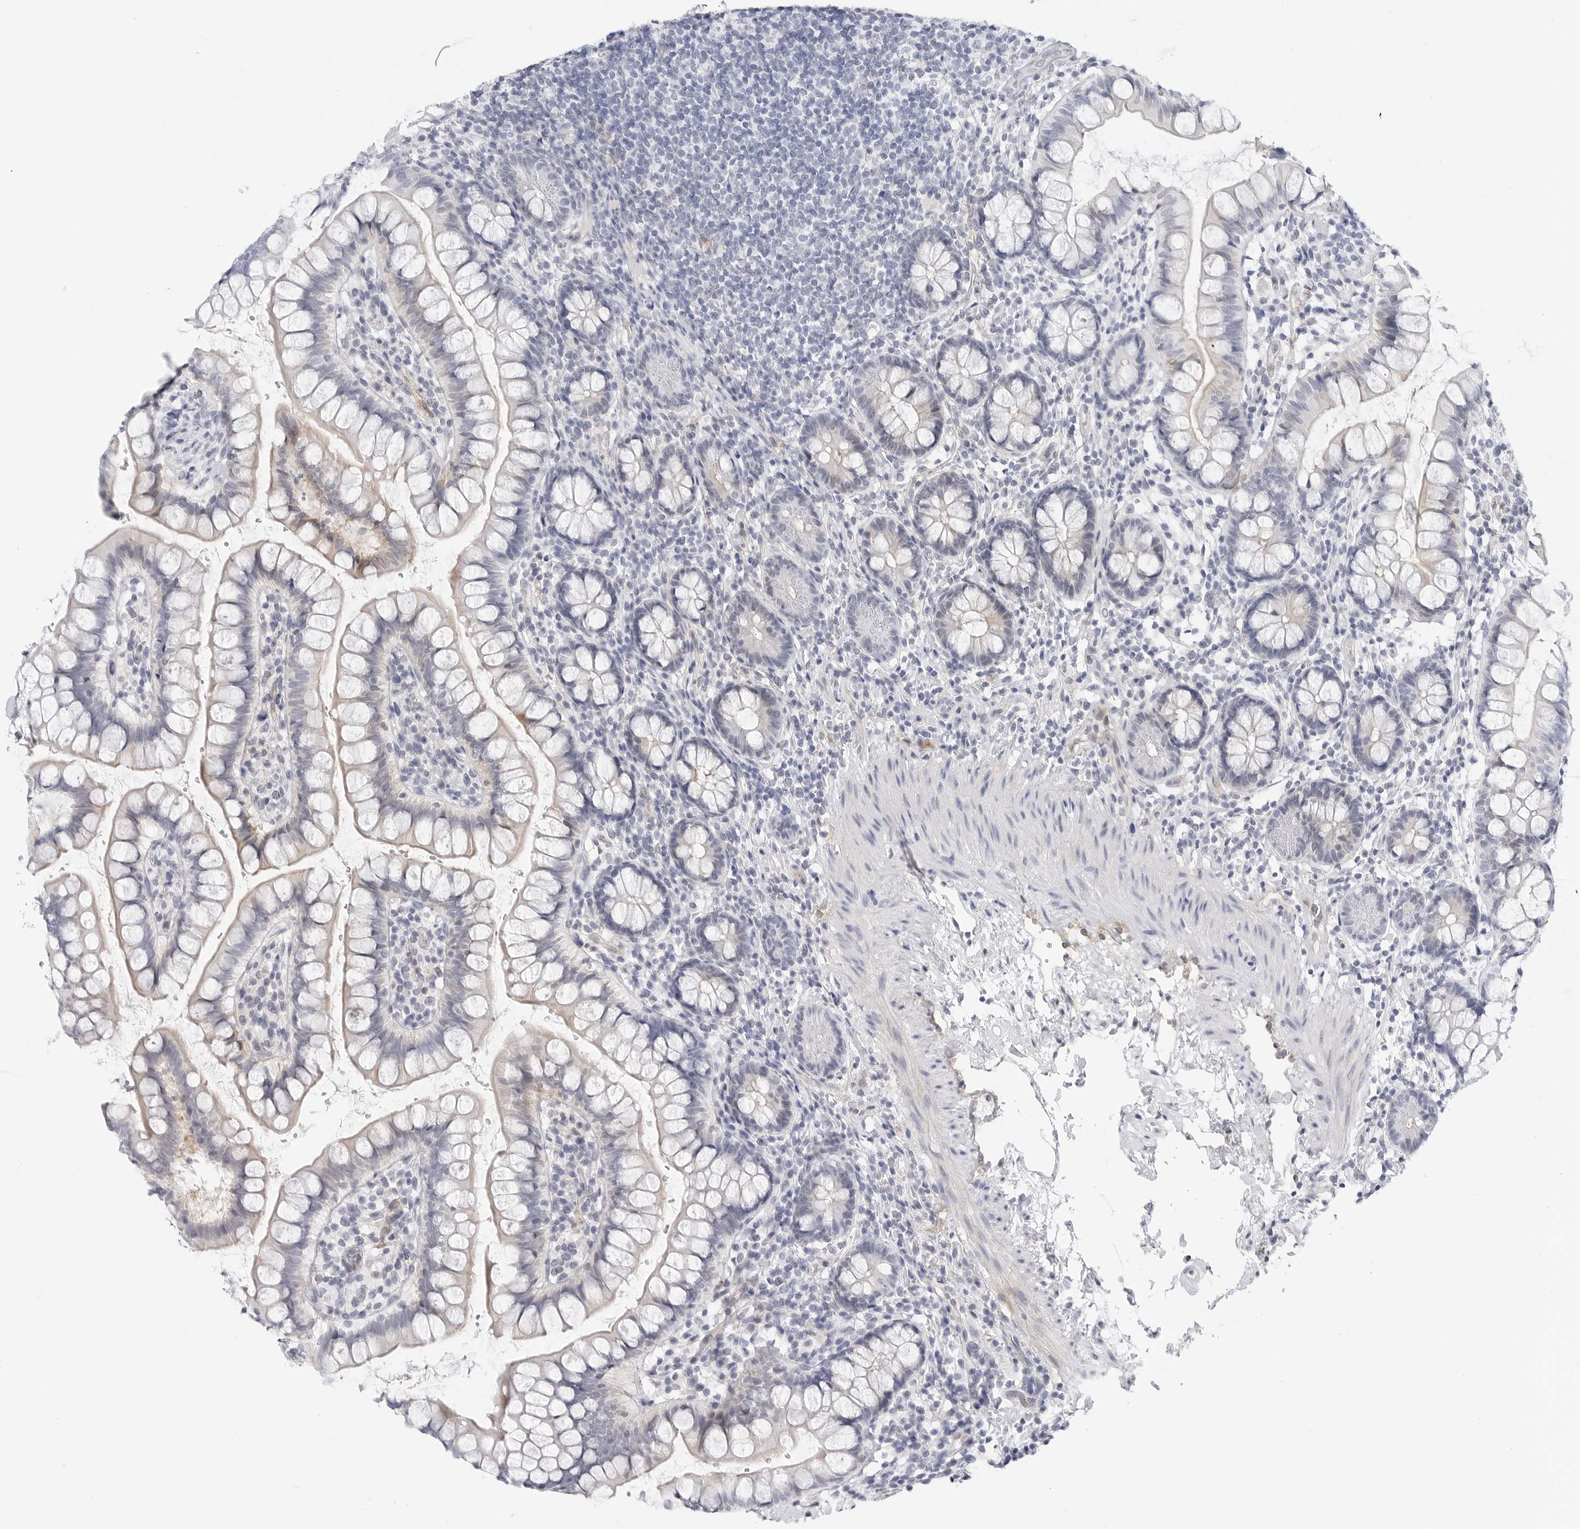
{"staining": {"intensity": "weak", "quantity": "<25%", "location": "cytoplasmic/membranous"}, "tissue": "small intestine", "cell_type": "Glandular cells", "image_type": "normal", "snomed": [{"axis": "morphology", "description": "Normal tissue, NOS"}, {"axis": "topography", "description": "Small intestine"}], "caption": "DAB immunohistochemical staining of unremarkable human small intestine exhibits no significant staining in glandular cells. (DAB (3,3'-diaminobenzidine) immunohistochemistry (IHC) with hematoxylin counter stain).", "gene": "SLC19A1", "patient": {"sex": "female", "age": 84}}